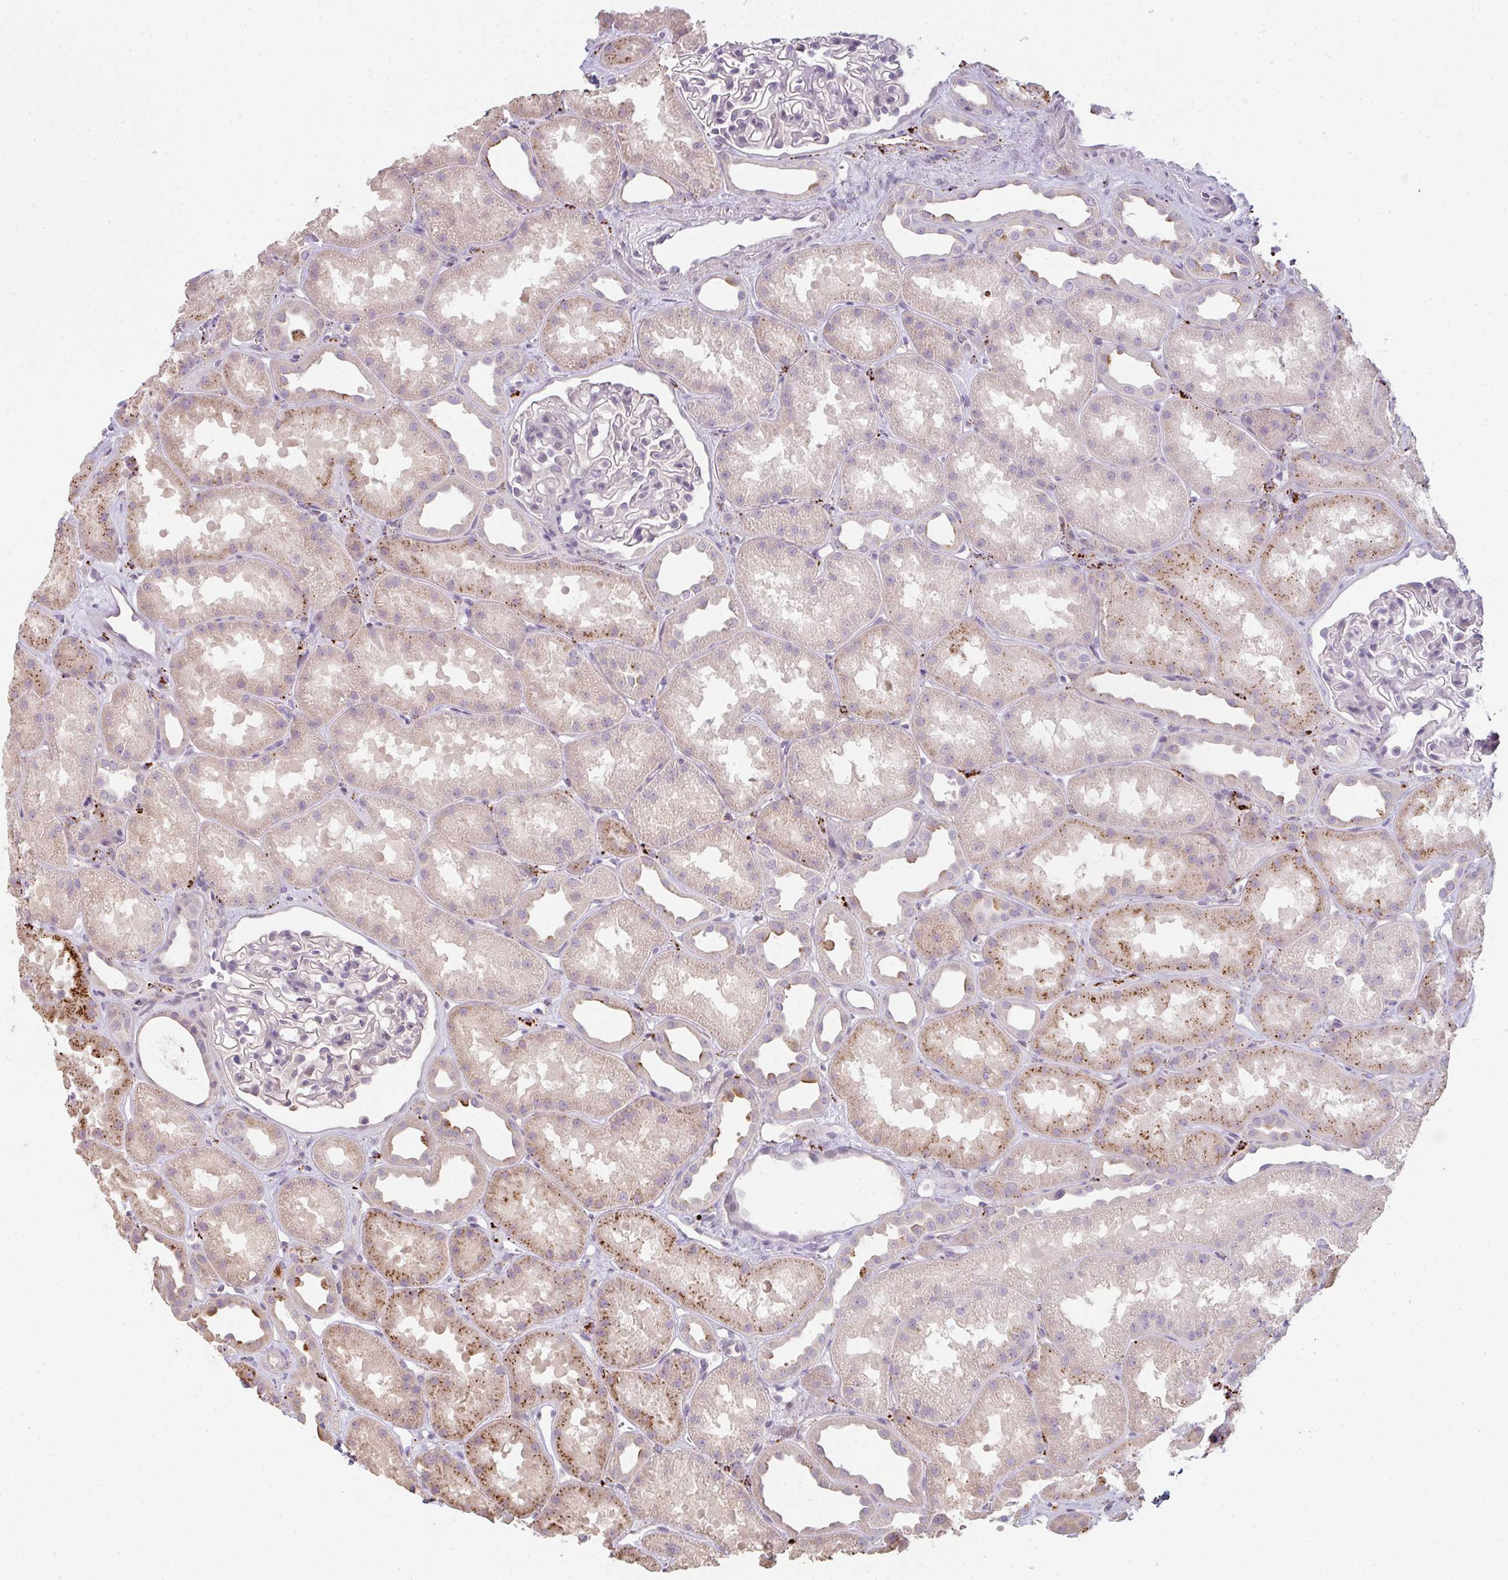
{"staining": {"intensity": "negative", "quantity": "none", "location": "none"}, "tissue": "kidney", "cell_type": "Cells in glomeruli", "image_type": "normal", "snomed": [{"axis": "morphology", "description": "Normal tissue, NOS"}, {"axis": "topography", "description": "Kidney"}], "caption": "DAB (3,3'-diaminobenzidine) immunohistochemical staining of unremarkable kidney reveals no significant positivity in cells in glomeruli.", "gene": "TMEM237", "patient": {"sex": "male", "age": 61}}